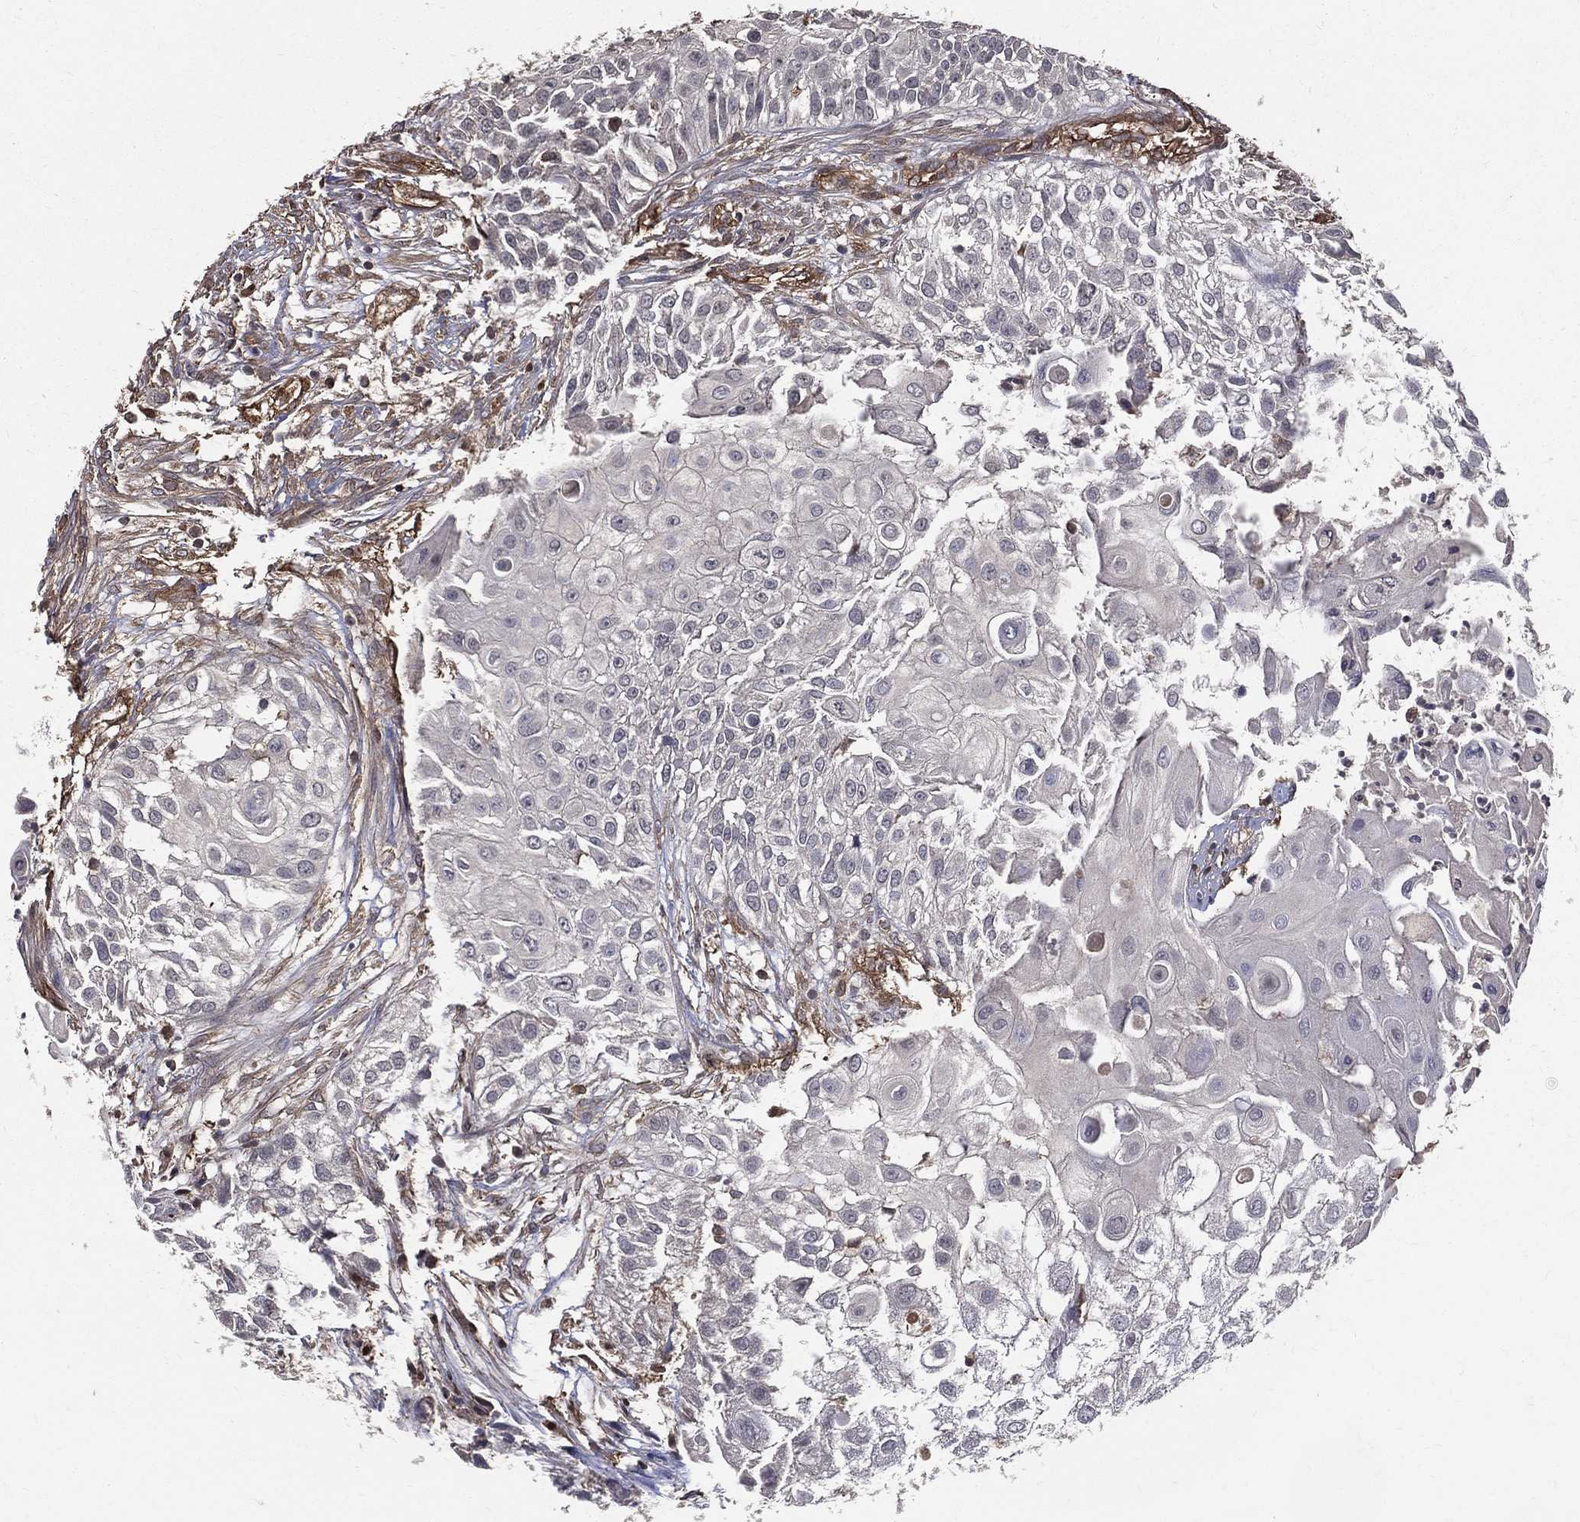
{"staining": {"intensity": "negative", "quantity": "none", "location": "none"}, "tissue": "urothelial cancer", "cell_type": "Tumor cells", "image_type": "cancer", "snomed": [{"axis": "morphology", "description": "Urothelial carcinoma, High grade"}, {"axis": "topography", "description": "Urinary bladder"}], "caption": "Urothelial cancer stained for a protein using IHC exhibits no staining tumor cells.", "gene": "DPYSL2", "patient": {"sex": "female", "age": 79}}